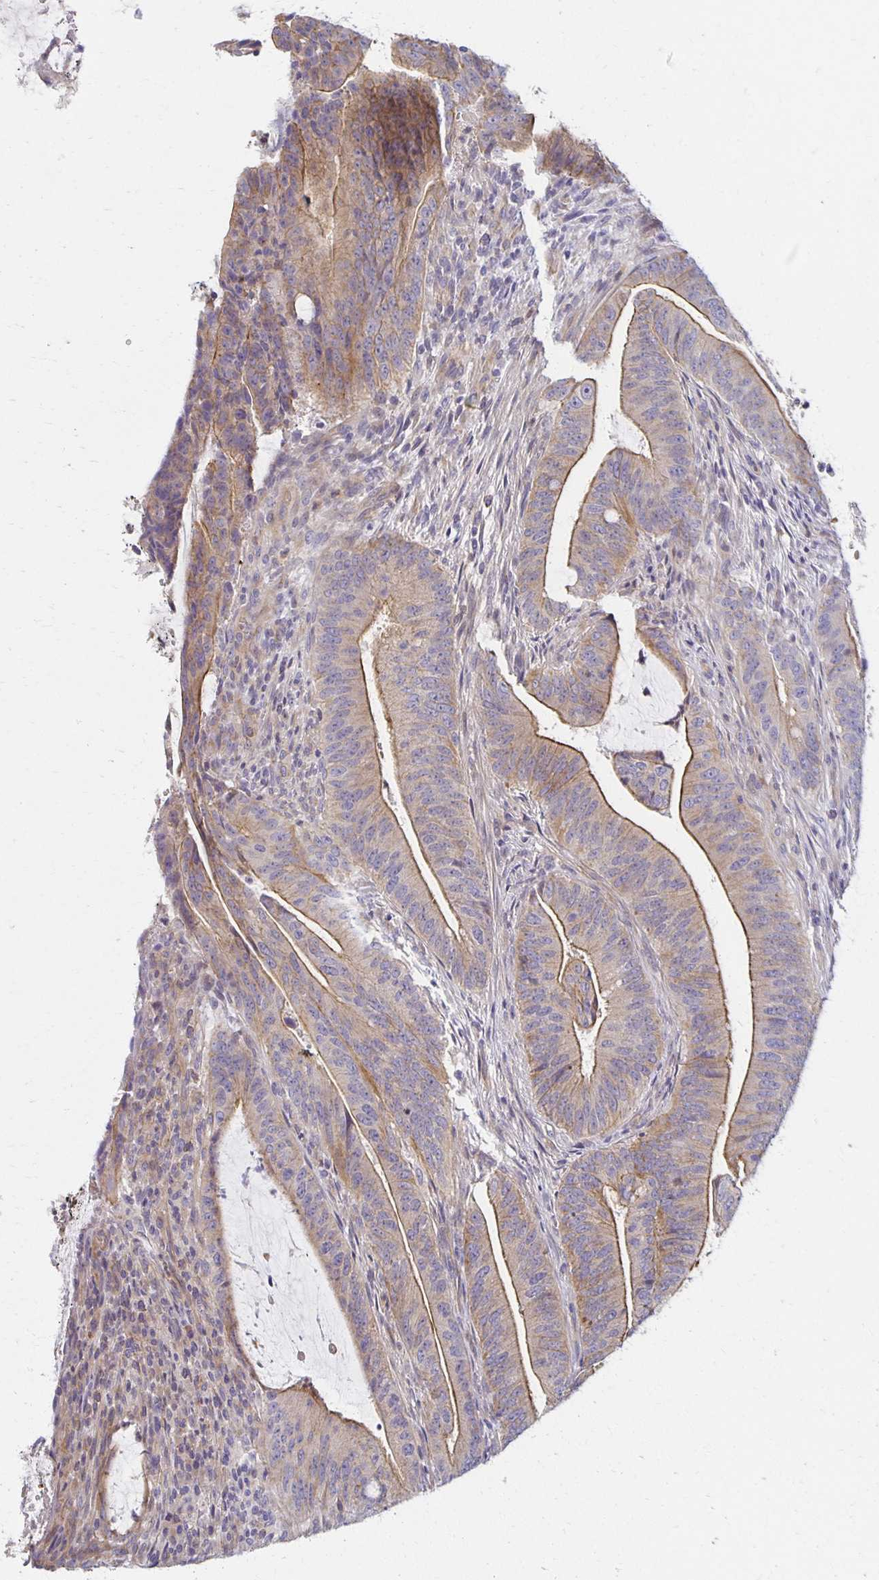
{"staining": {"intensity": "moderate", "quantity": "25%-75%", "location": "cytoplasmic/membranous"}, "tissue": "colorectal cancer", "cell_type": "Tumor cells", "image_type": "cancer", "snomed": [{"axis": "morphology", "description": "Adenocarcinoma, NOS"}, {"axis": "topography", "description": "Colon"}], "caption": "A histopathology image showing moderate cytoplasmic/membranous positivity in about 25%-75% of tumor cells in colorectal cancer (adenocarcinoma), as visualized by brown immunohistochemical staining.", "gene": "SORL1", "patient": {"sex": "female", "age": 43}}